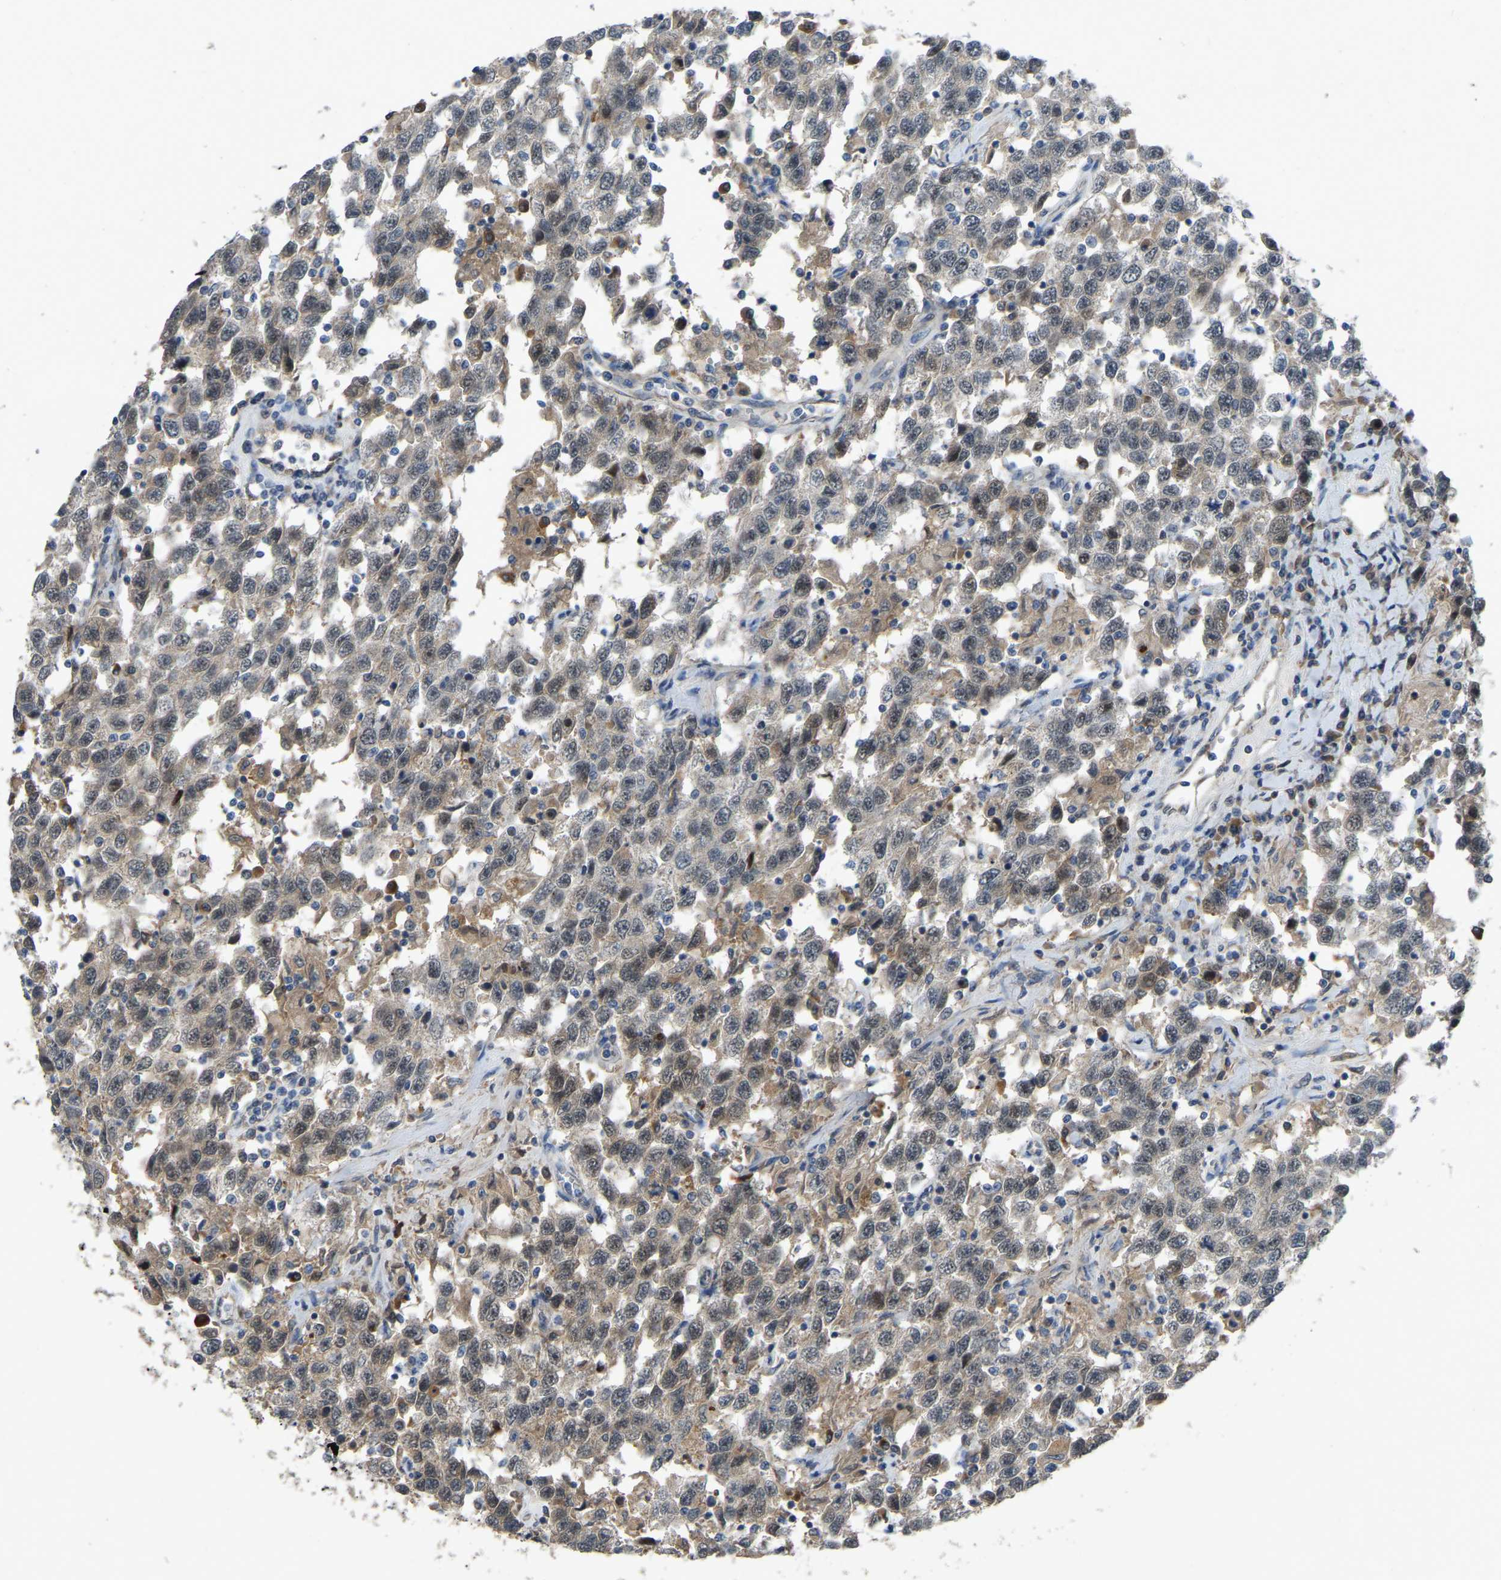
{"staining": {"intensity": "negative", "quantity": "none", "location": "none"}, "tissue": "testis cancer", "cell_type": "Tumor cells", "image_type": "cancer", "snomed": [{"axis": "morphology", "description": "Seminoma, NOS"}, {"axis": "topography", "description": "Testis"}], "caption": "Immunohistochemistry histopathology image of neoplastic tissue: human testis seminoma stained with DAB demonstrates no significant protein staining in tumor cells.", "gene": "FHIT", "patient": {"sex": "male", "age": 41}}